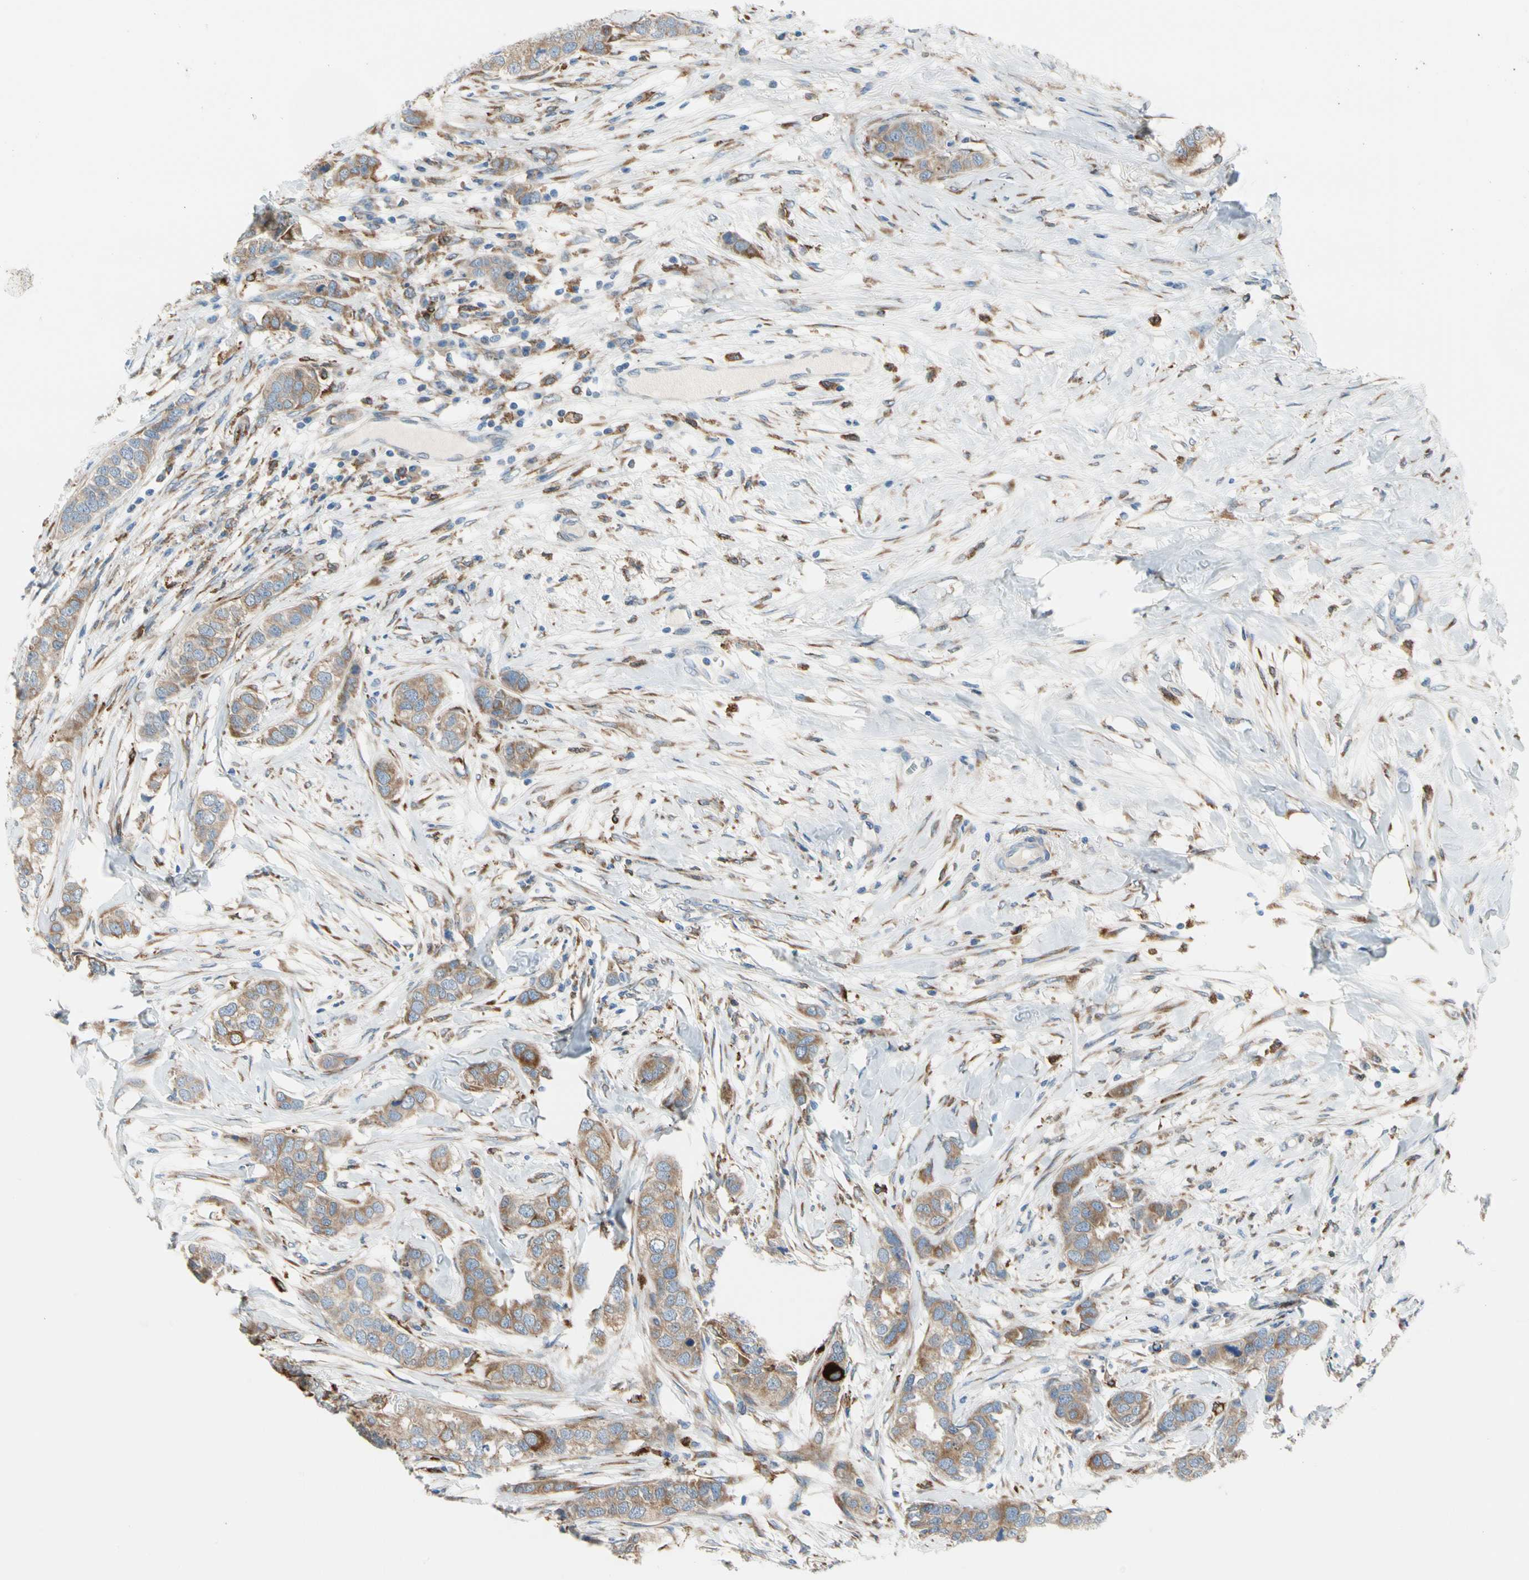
{"staining": {"intensity": "moderate", "quantity": ">75%", "location": "cytoplasmic/membranous"}, "tissue": "breast cancer", "cell_type": "Tumor cells", "image_type": "cancer", "snomed": [{"axis": "morphology", "description": "Duct carcinoma"}, {"axis": "topography", "description": "Breast"}], "caption": "Protein expression analysis of breast cancer (infiltrating ductal carcinoma) shows moderate cytoplasmic/membranous staining in approximately >75% of tumor cells.", "gene": "LRPAP1", "patient": {"sex": "female", "age": 50}}